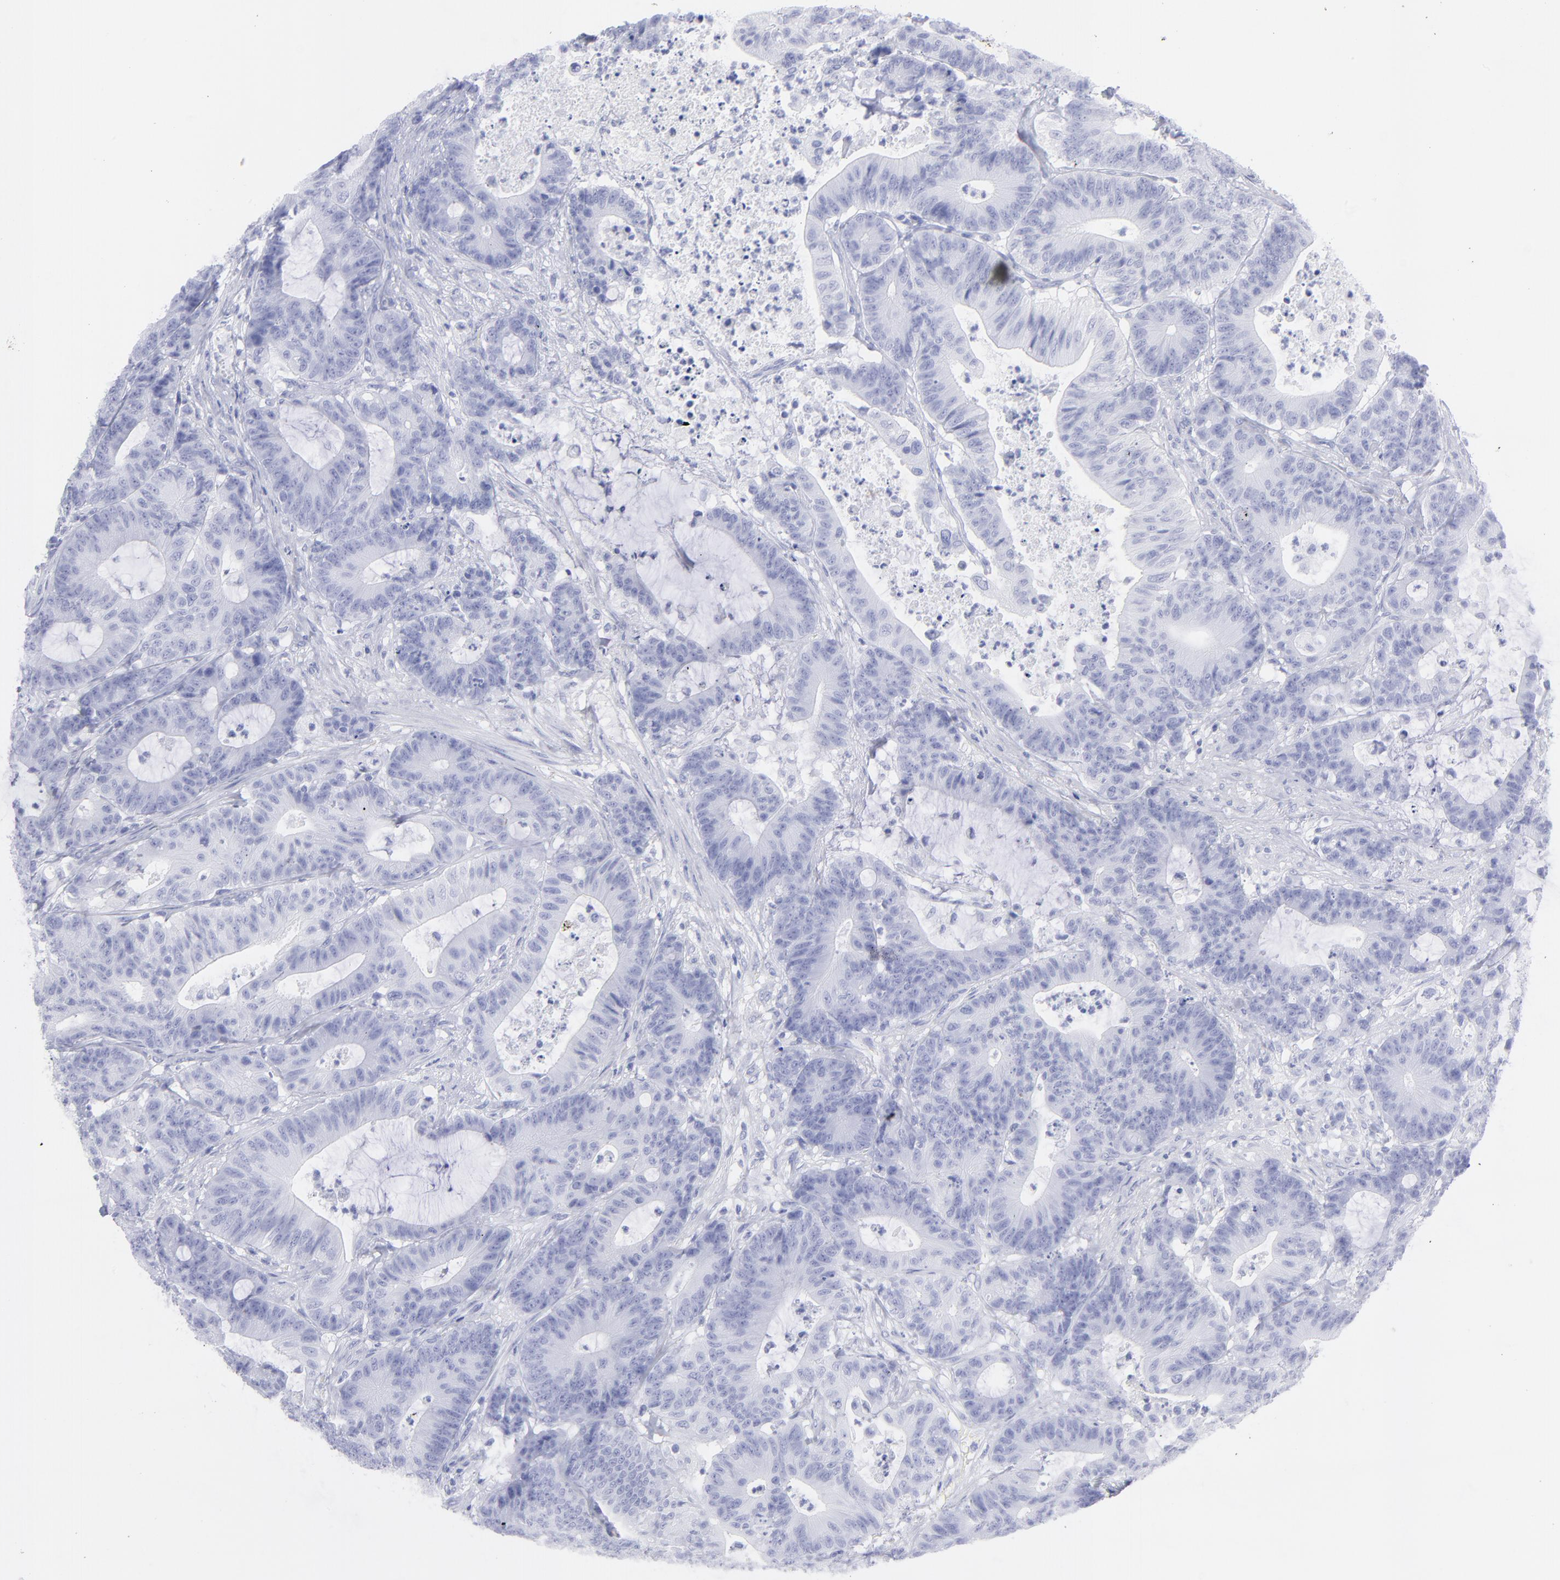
{"staining": {"intensity": "negative", "quantity": "none", "location": "none"}, "tissue": "colorectal cancer", "cell_type": "Tumor cells", "image_type": "cancer", "snomed": [{"axis": "morphology", "description": "Adenocarcinoma, NOS"}, {"axis": "topography", "description": "Colon"}], "caption": "Photomicrograph shows no significant protein positivity in tumor cells of colorectal cancer (adenocarcinoma). The staining was performed using DAB to visualize the protein expression in brown, while the nuclei were stained in blue with hematoxylin (Magnification: 20x).", "gene": "F13B", "patient": {"sex": "female", "age": 84}}